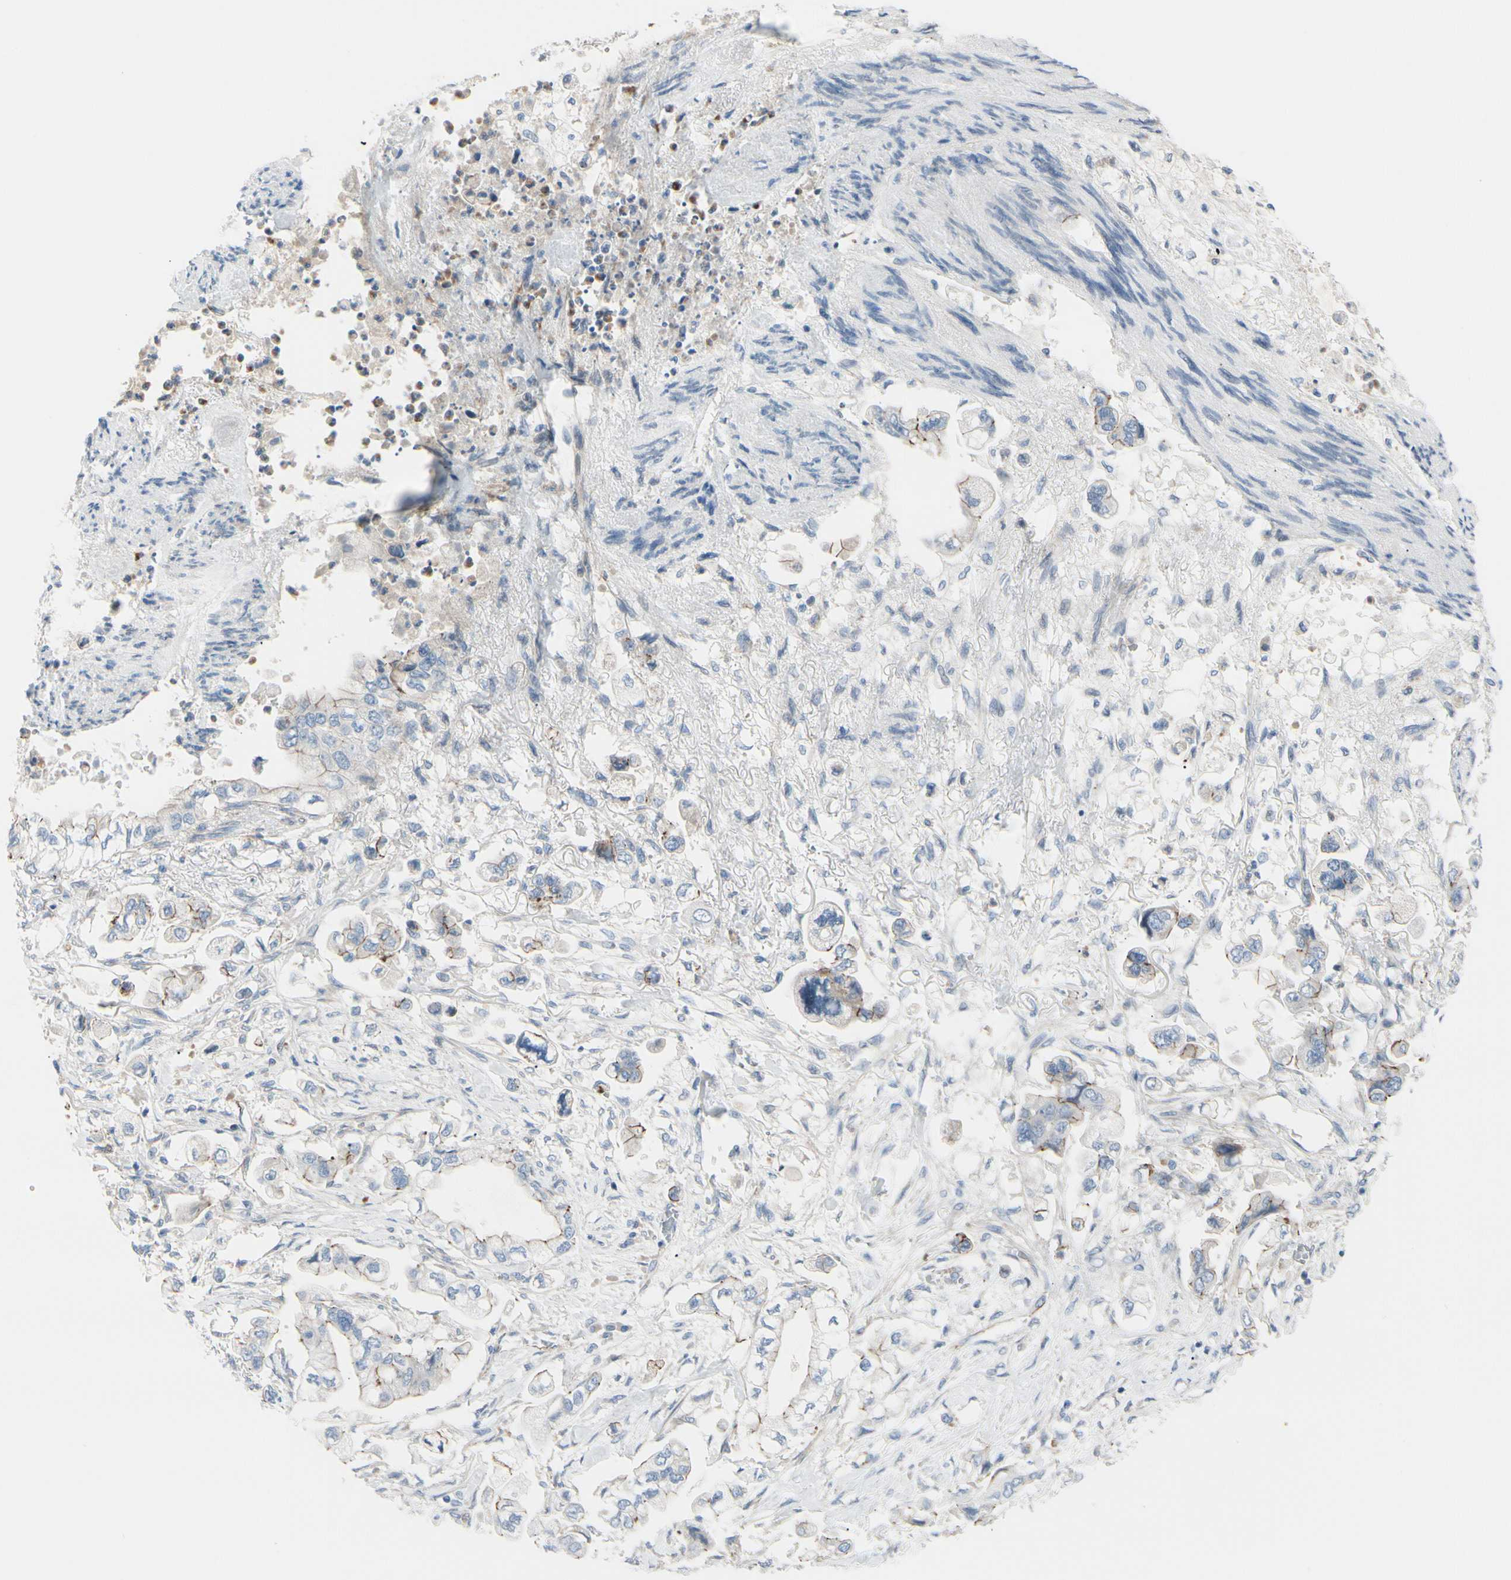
{"staining": {"intensity": "weak", "quantity": "<25%", "location": "cytoplasmic/membranous"}, "tissue": "stomach cancer", "cell_type": "Tumor cells", "image_type": "cancer", "snomed": [{"axis": "morphology", "description": "Adenocarcinoma, NOS"}, {"axis": "topography", "description": "Stomach"}], "caption": "This is a micrograph of immunohistochemistry (IHC) staining of adenocarcinoma (stomach), which shows no staining in tumor cells. The staining was performed using DAB to visualize the protein expression in brown, while the nuclei were stained in blue with hematoxylin (Magnification: 20x).", "gene": "TJP1", "patient": {"sex": "male", "age": 62}}